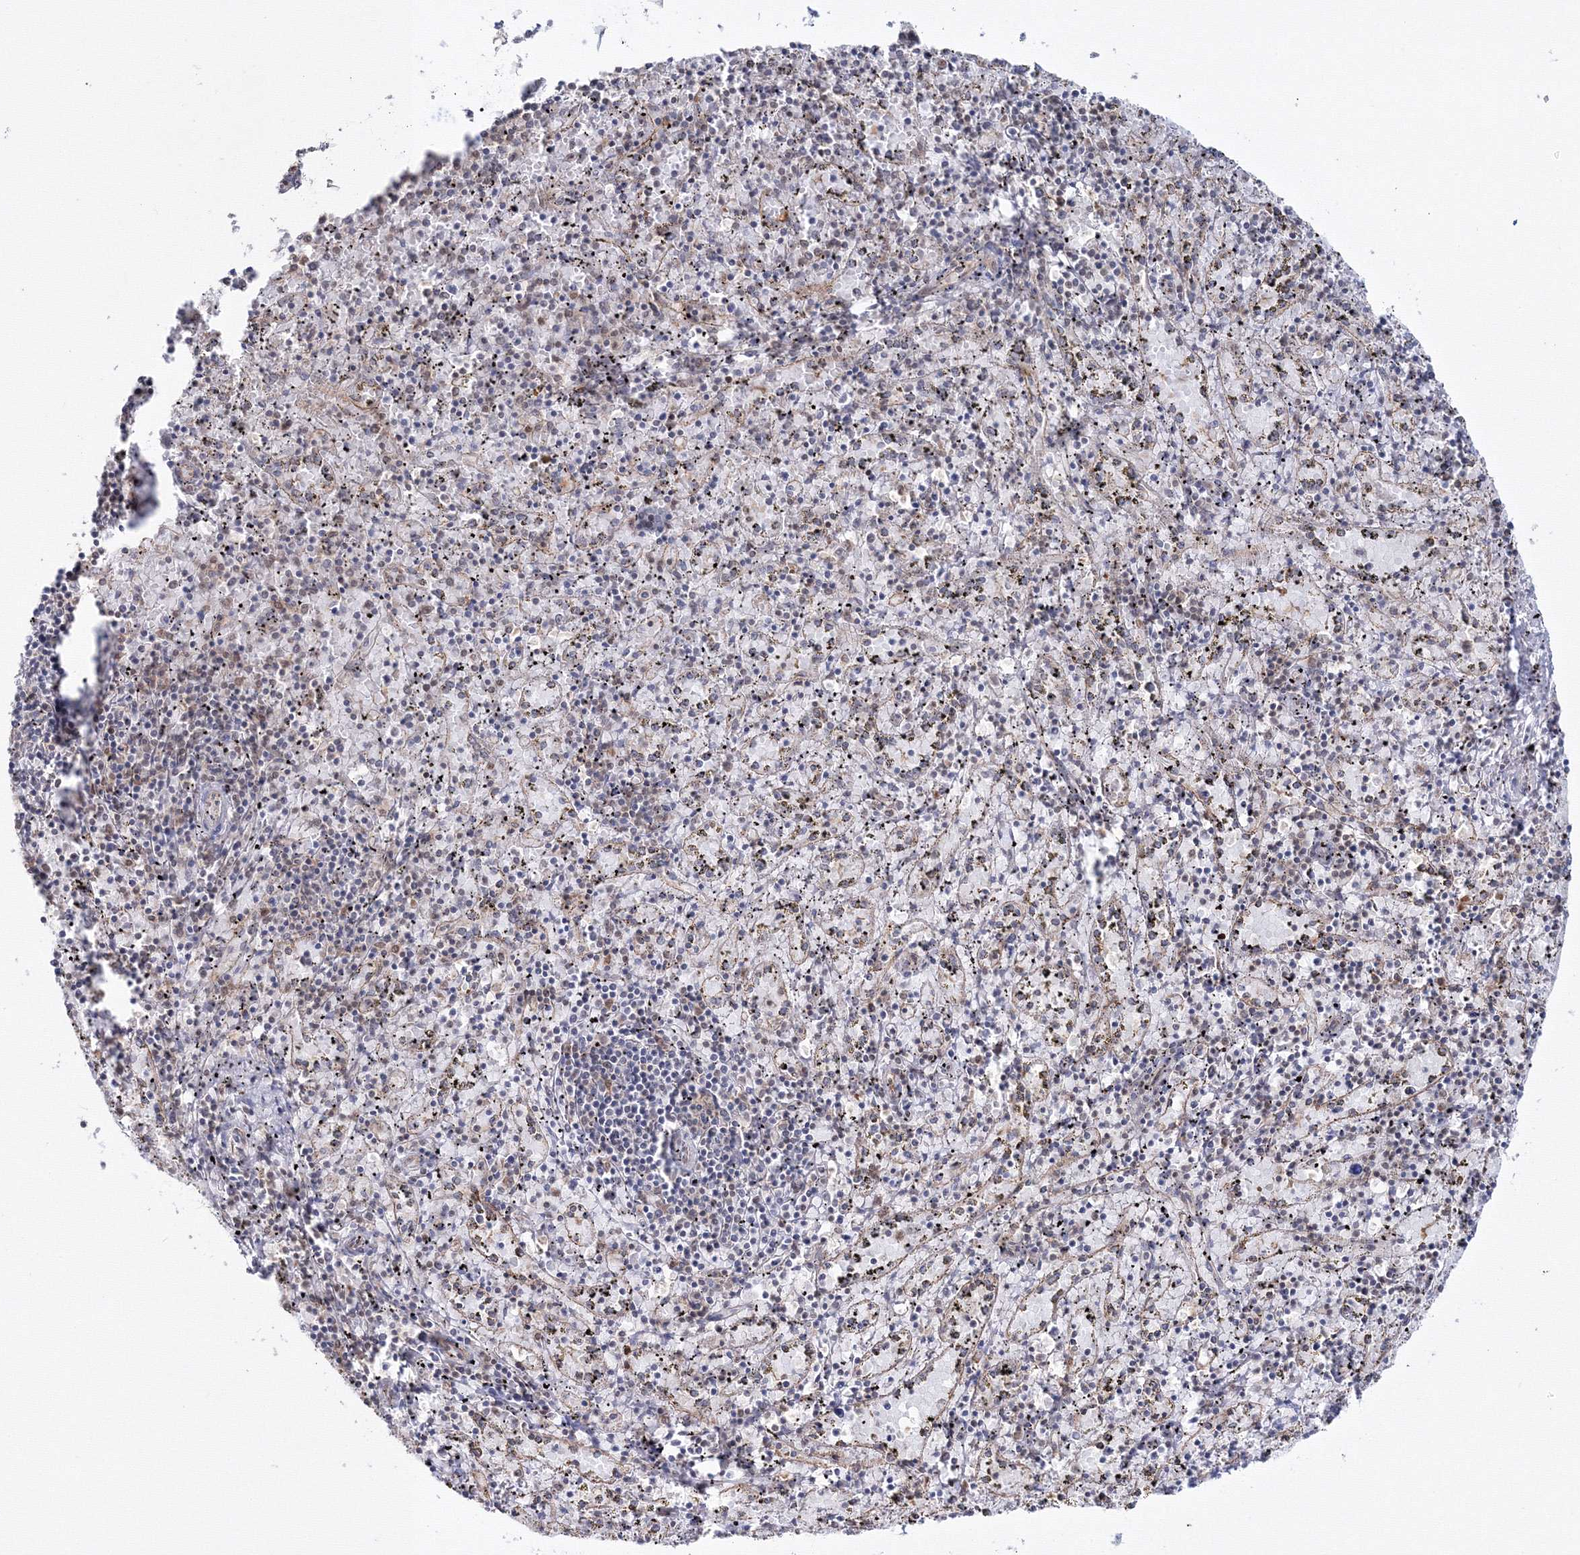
{"staining": {"intensity": "negative", "quantity": "none", "location": "none"}, "tissue": "spleen", "cell_type": "Cells in red pulp", "image_type": "normal", "snomed": [{"axis": "morphology", "description": "Normal tissue, NOS"}, {"axis": "topography", "description": "Spleen"}], "caption": "This is a micrograph of immunohistochemistry (IHC) staining of unremarkable spleen, which shows no expression in cells in red pulp.", "gene": "ZFAND6", "patient": {"sex": "male", "age": 11}}